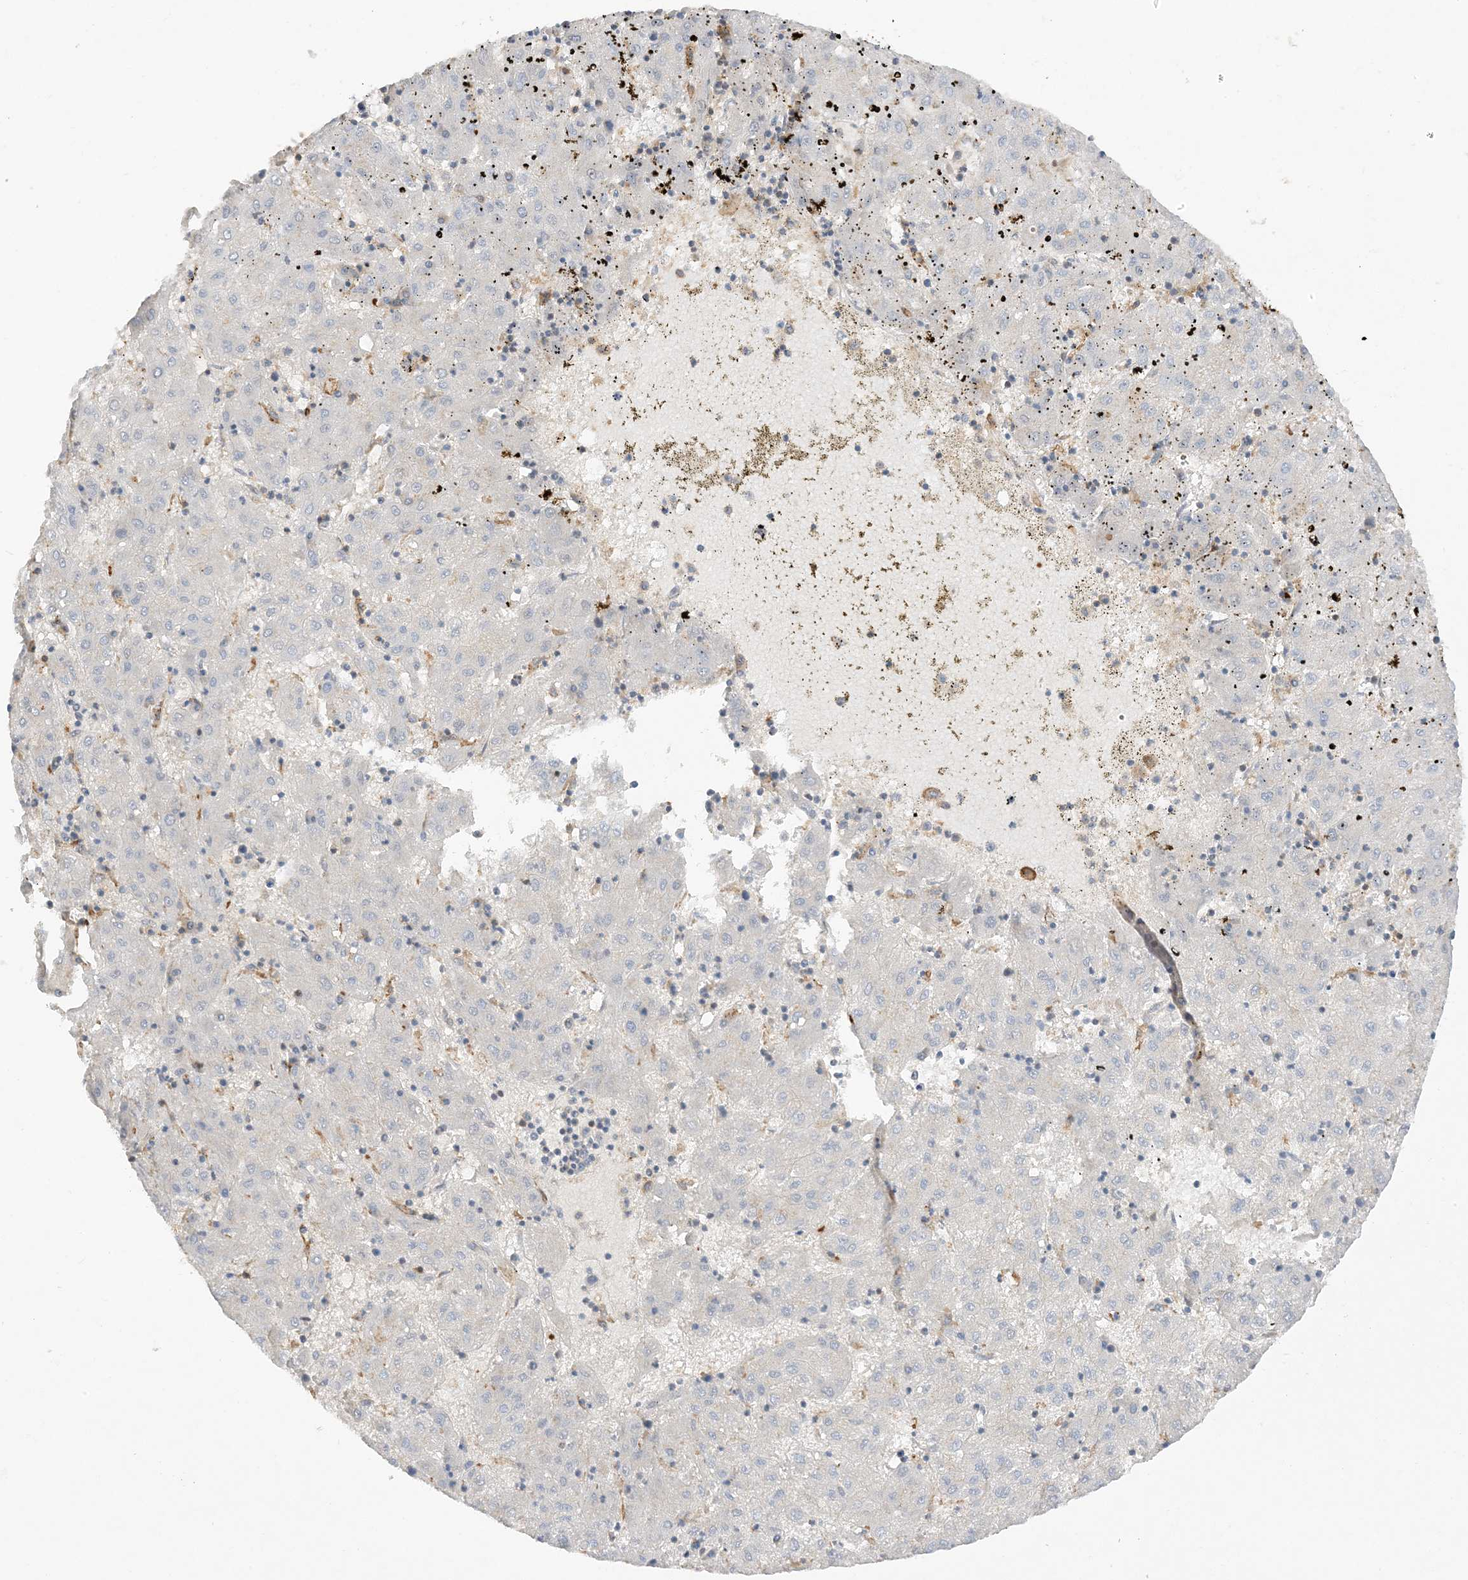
{"staining": {"intensity": "negative", "quantity": "none", "location": "none"}, "tissue": "liver cancer", "cell_type": "Tumor cells", "image_type": "cancer", "snomed": [{"axis": "morphology", "description": "Carcinoma, Hepatocellular, NOS"}, {"axis": "topography", "description": "Liver"}], "caption": "Liver cancer (hepatocellular carcinoma) was stained to show a protein in brown. There is no significant positivity in tumor cells.", "gene": "PHACTR2", "patient": {"sex": "male", "age": 72}}